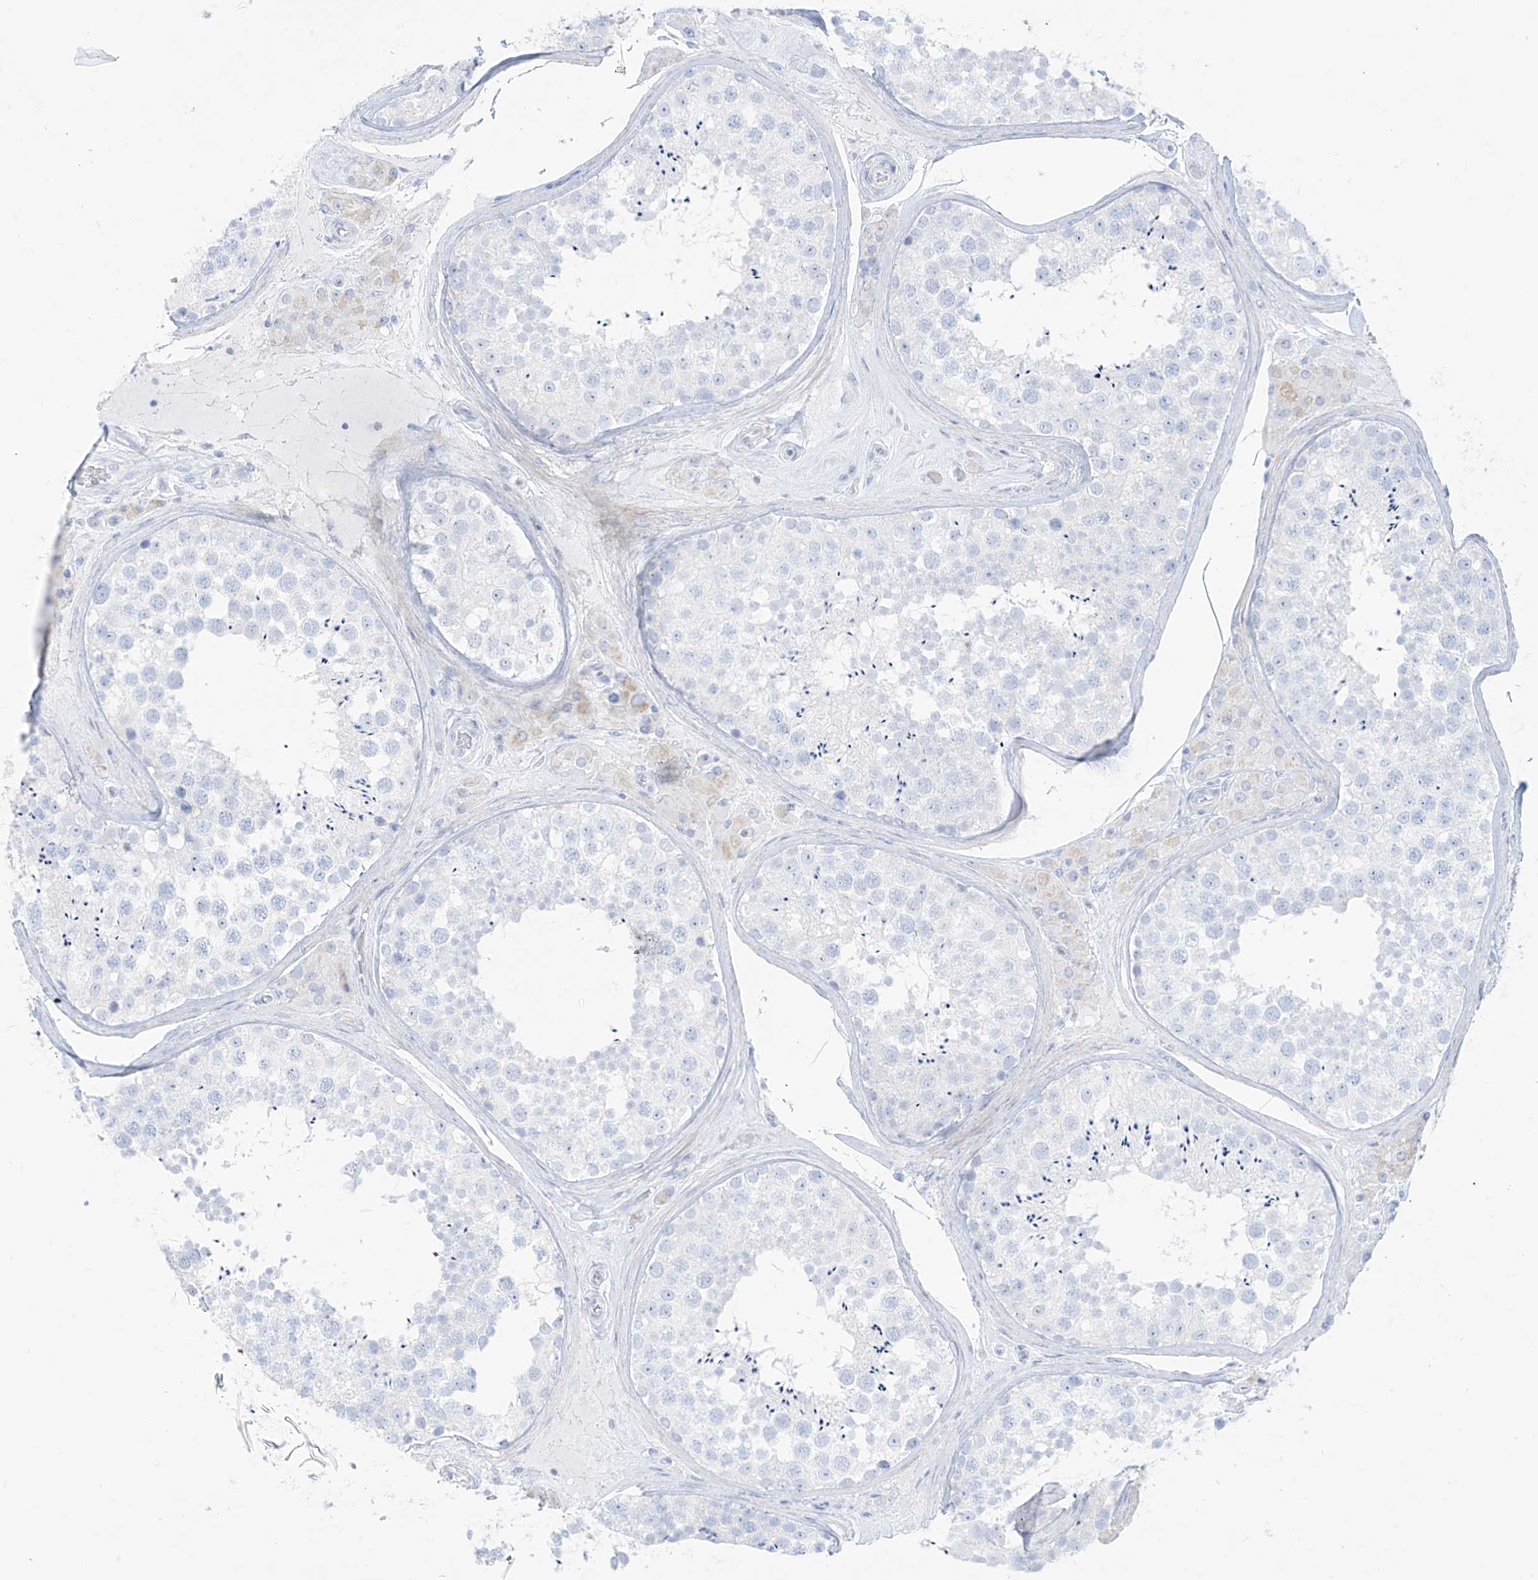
{"staining": {"intensity": "negative", "quantity": "none", "location": "none"}, "tissue": "testis", "cell_type": "Cells in seminiferous ducts", "image_type": "normal", "snomed": [{"axis": "morphology", "description": "Normal tissue, NOS"}, {"axis": "topography", "description": "Testis"}], "caption": "The image demonstrates no significant expression in cells in seminiferous ducts of testis.", "gene": "SLC26A3", "patient": {"sex": "male", "age": 46}}